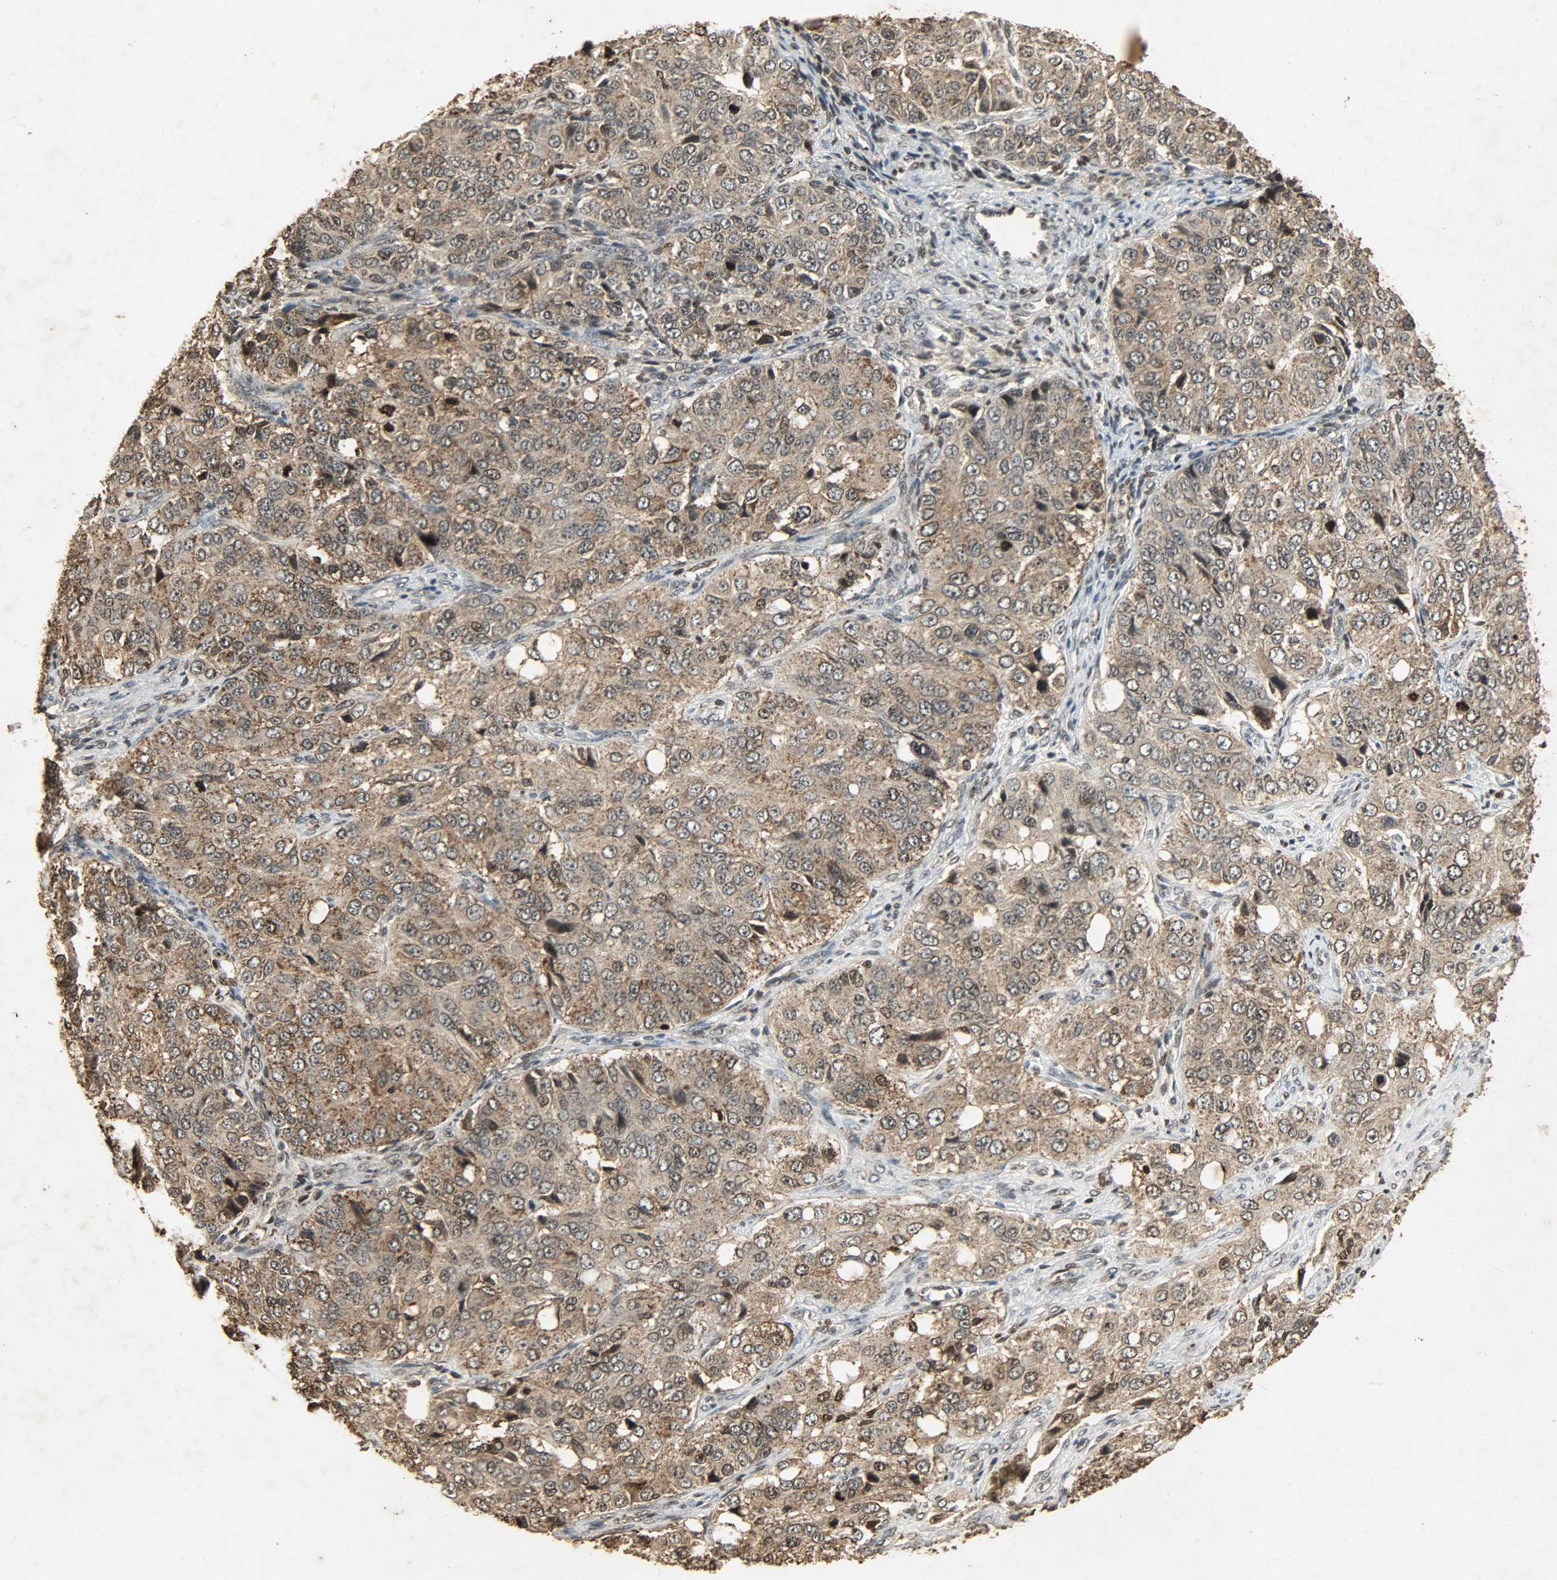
{"staining": {"intensity": "moderate", "quantity": ">75%", "location": "cytoplasmic/membranous,nuclear"}, "tissue": "ovarian cancer", "cell_type": "Tumor cells", "image_type": "cancer", "snomed": [{"axis": "morphology", "description": "Carcinoma, endometroid"}, {"axis": "topography", "description": "Ovary"}], "caption": "Moderate cytoplasmic/membranous and nuclear protein expression is identified in about >75% of tumor cells in endometroid carcinoma (ovarian).", "gene": "PPP3R1", "patient": {"sex": "female", "age": 51}}